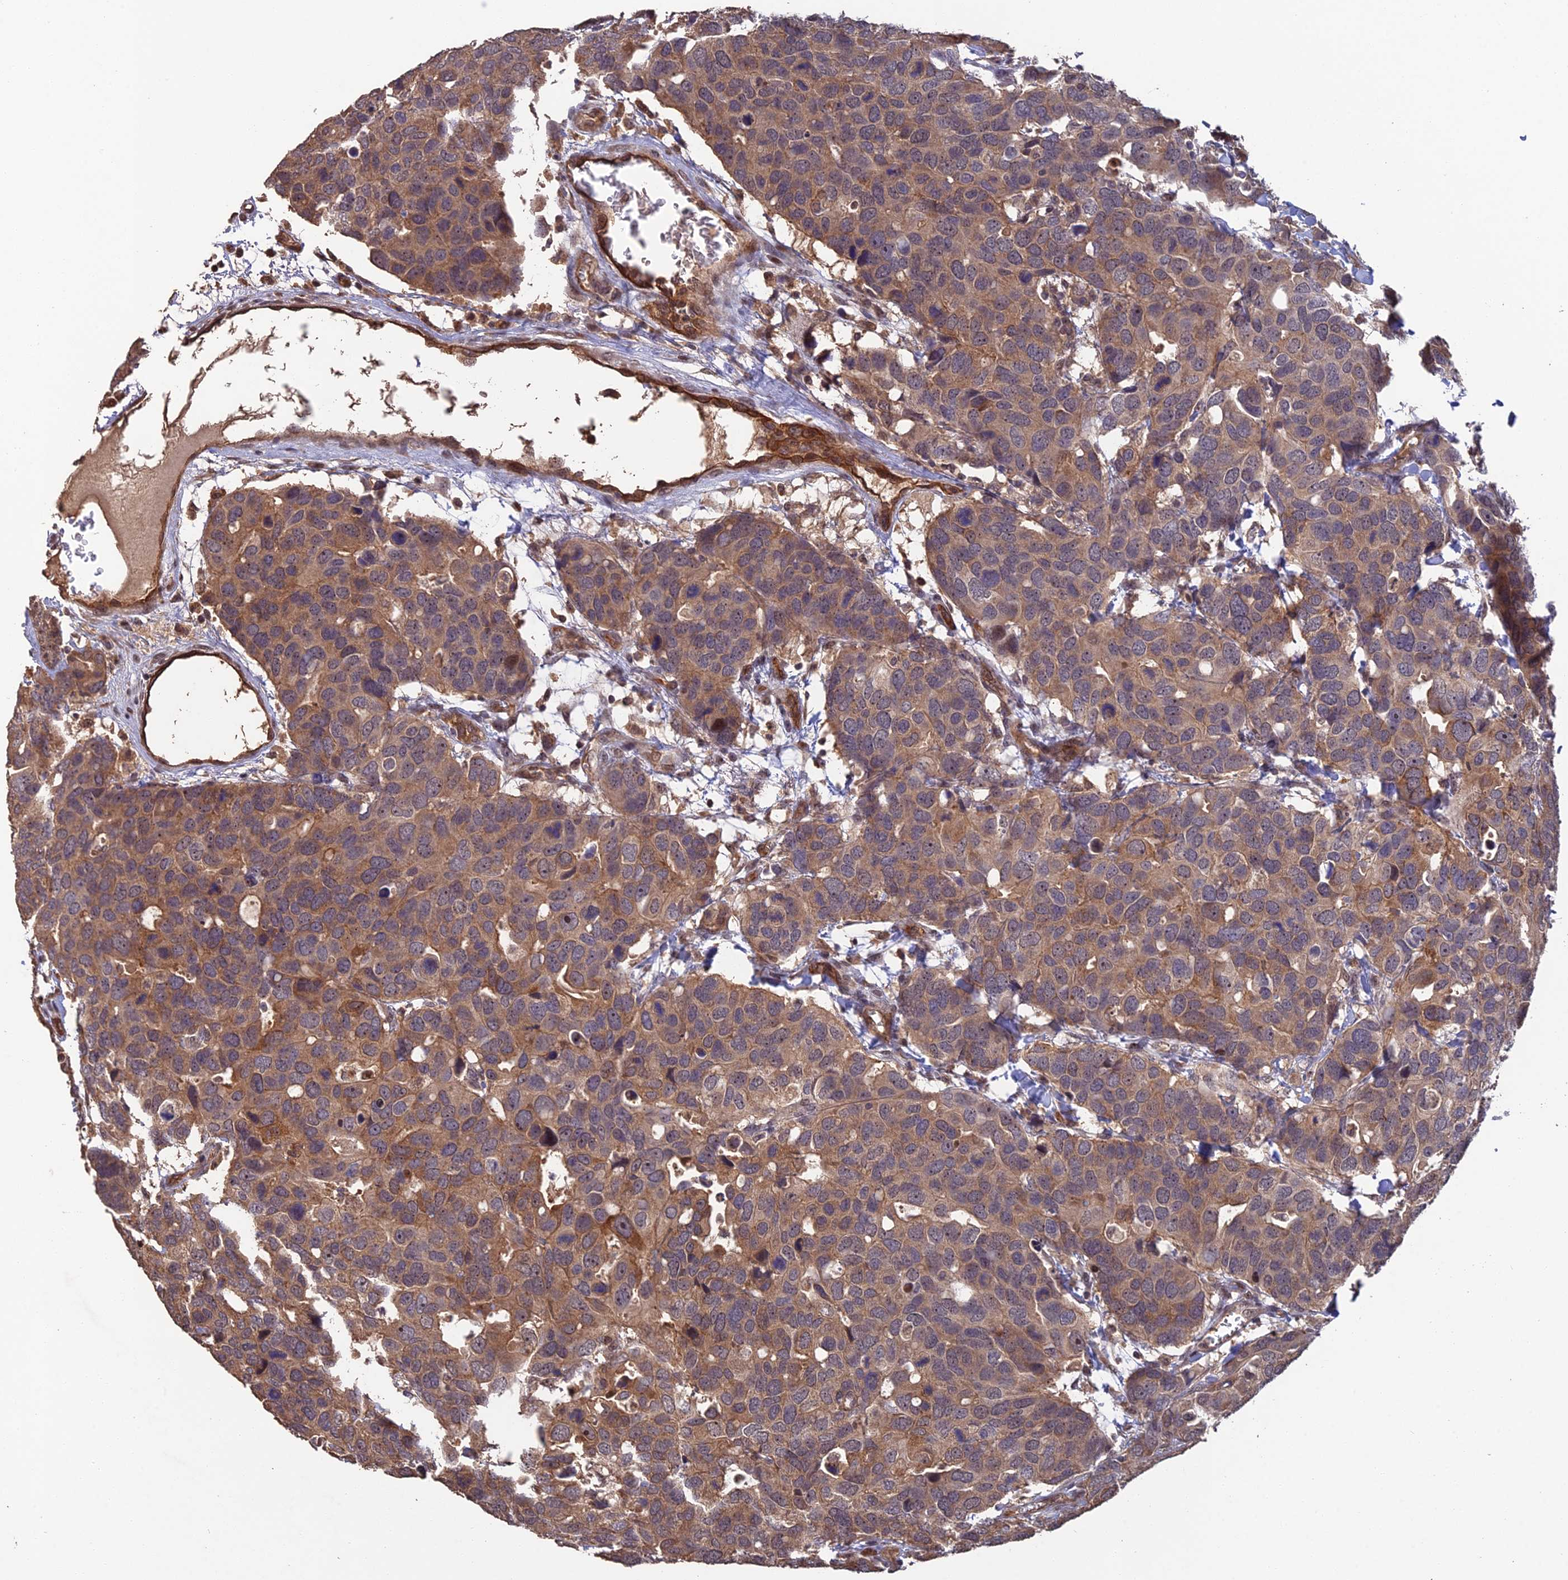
{"staining": {"intensity": "moderate", "quantity": ">75%", "location": "cytoplasmic/membranous,nuclear"}, "tissue": "breast cancer", "cell_type": "Tumor cells", "image_type": "cancer", "snomed": [{"axis": "morphology", "description": "Duct carcinoma"}, {"axis": "topography", "description": "Breast"}], "caption": "Breast intraductal carcinoma tissue demonstrates moderate cytoplasmic/membranous and nuclear positivity in approximately >75% of tumor cells", "gene": "RALGAPA2", "patient": {"sex": "female", "age": 83}}